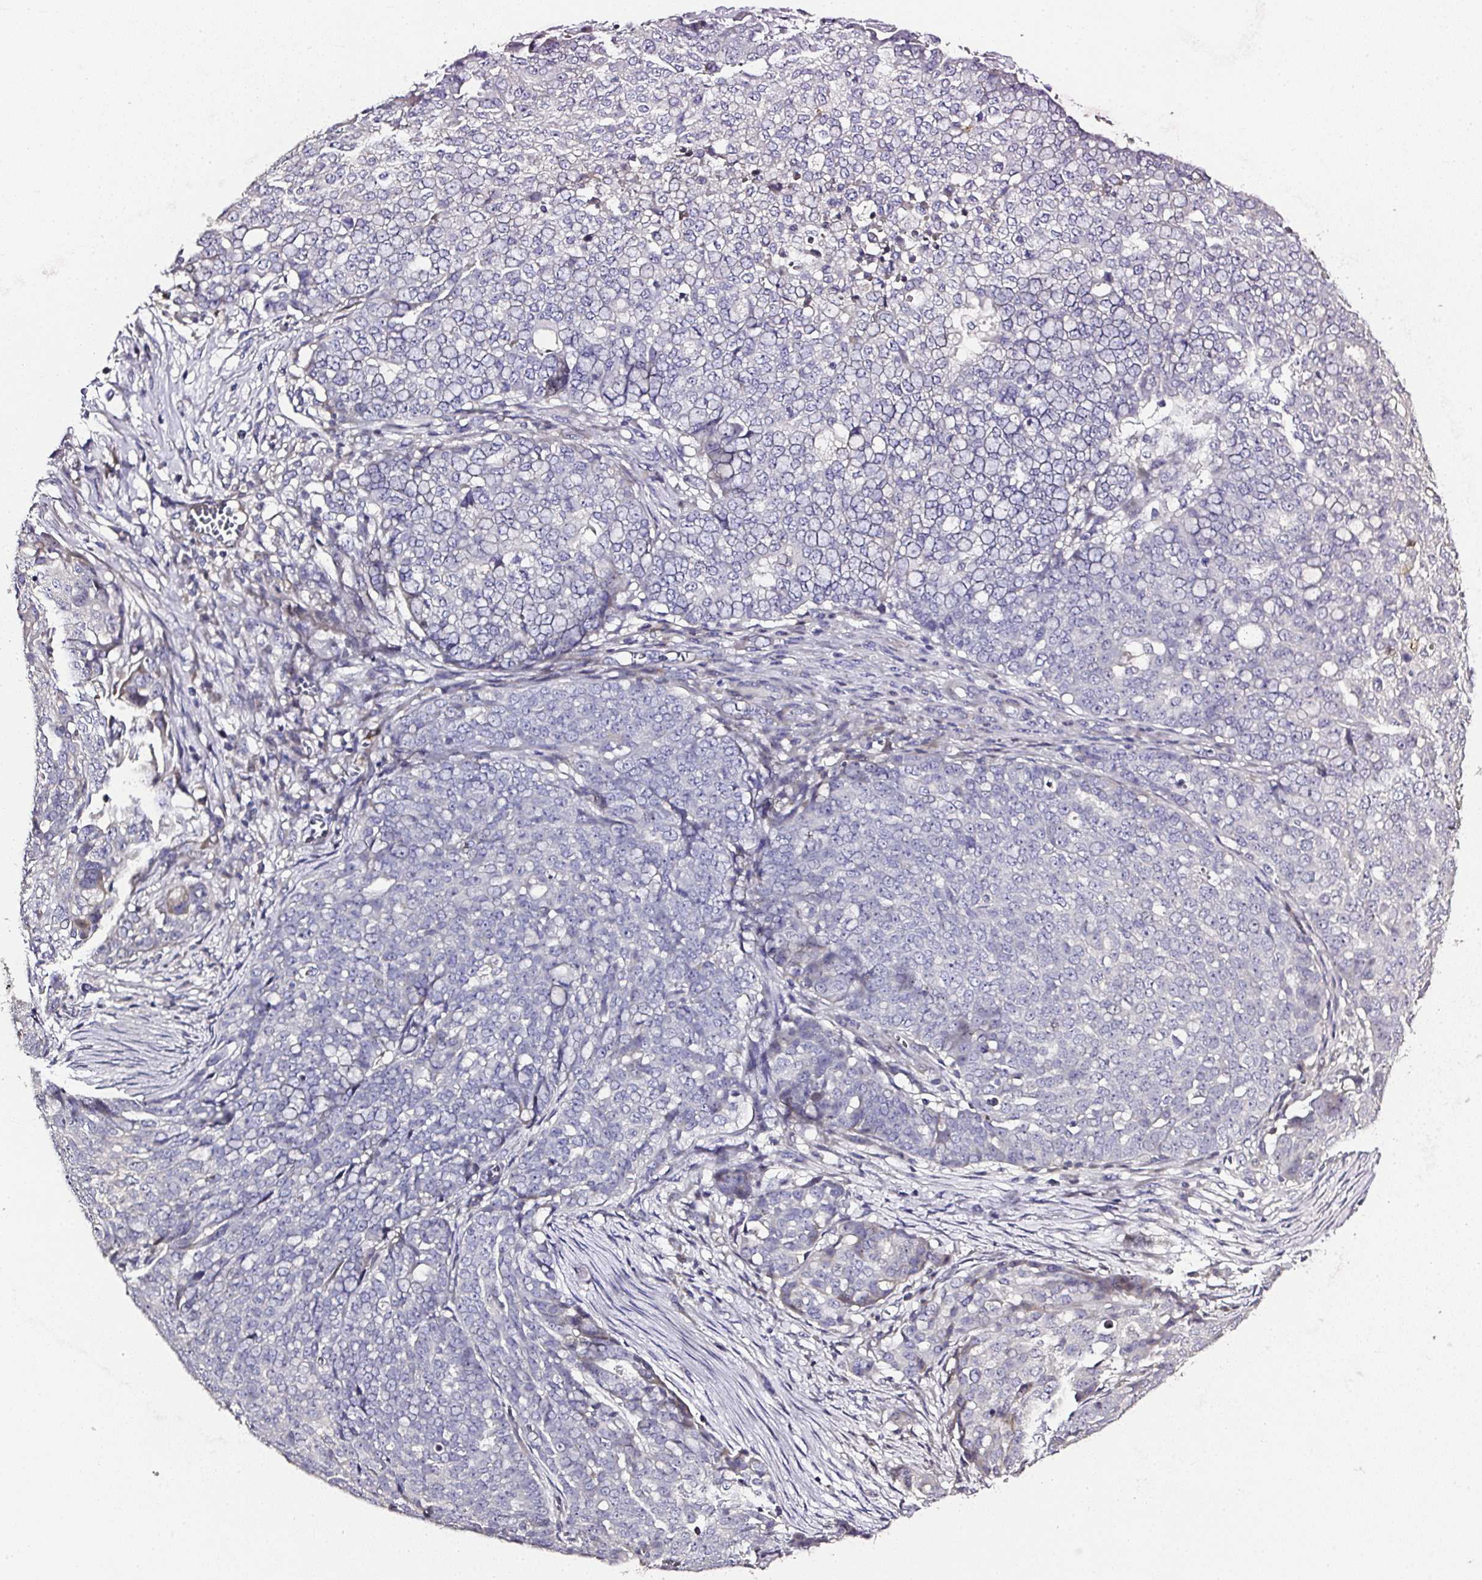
{"staining": {"intensity": "negative", "quantity": "none", "location": "none"}, "tissue": "ovarian cancer", "cell_type": "Tumor cells", "image_type": "cancer", "snomed": [{"axis": "morphology", "description": "Cystadenocarcinoma, serous, NOS"}, {"axis": "topography", "description": "Soft tissue"}, {"axis": "topography", "description": "Ovary"}], "caption": "DAB (3,3'-diaminobenzidine) immunohistochemical staining of ovarian cancer (serous cystadenocarcinoma) demonstrates no significant expression in tumor cells.", "gene": "A1CF", "patient": {"sex": "female", "age": 57}}